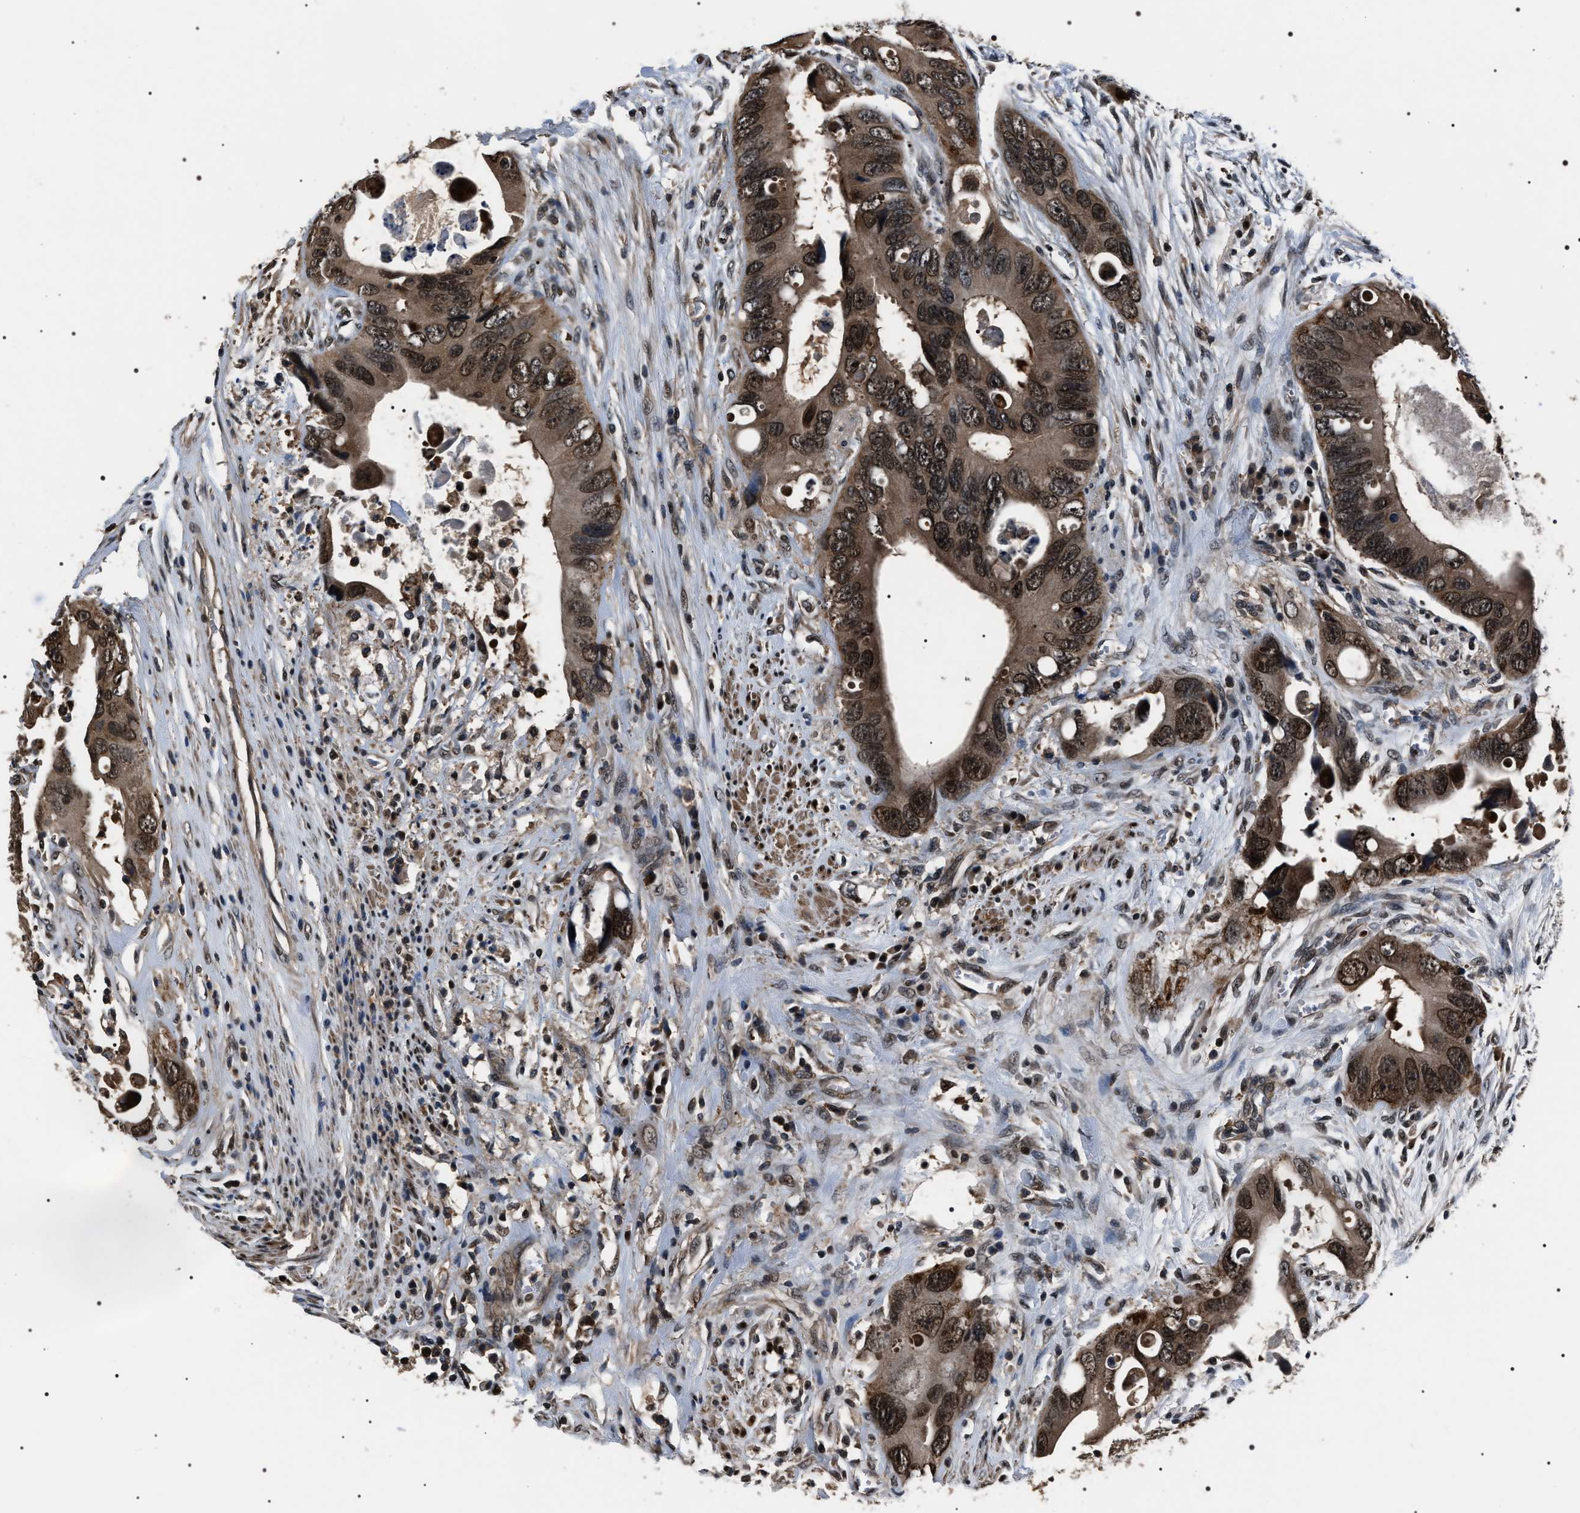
{"staining": {"intensity": "moderate", "quantity": ">75%", "location": "cytoplasmic/membranous,nuclear"}, "tissue": "colorectal cancer", "cell_type": "Tumor cells", "image_type": "cancer", "snomed": [{"axis": "morphology", "description": "Adenocarcinoma, NOS"}, {"axis": "topography", "description": "Rectum"}], "caption": "This is an image of IHC staining of adenocarcinoma (colorectal), which shows moderate positivity in the cytoplasmic/membranous and nuclear of tumor cells.", "gene": "SIPA1", "patient": {"sex": "male", "age": 70}}